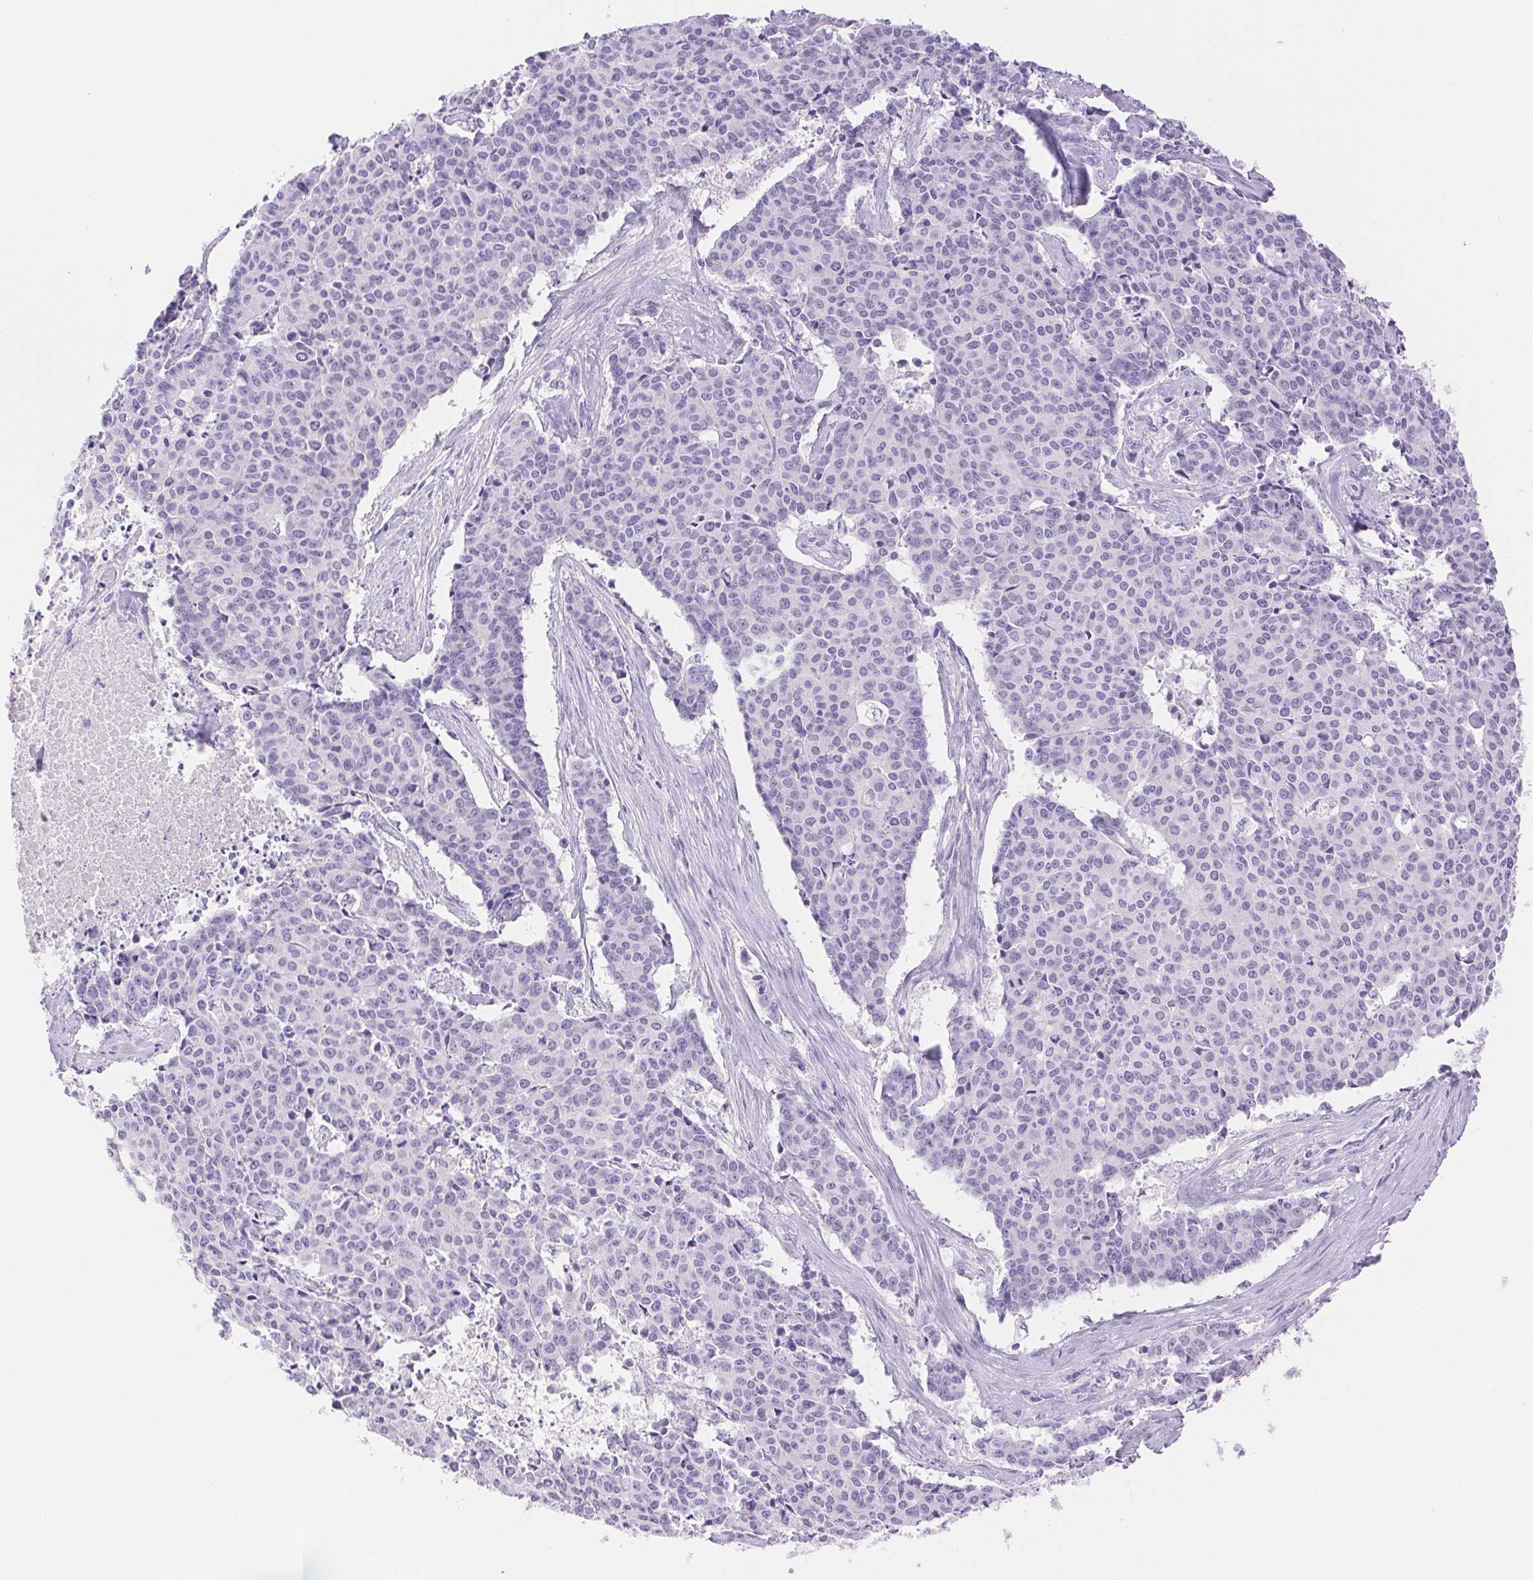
{"staining": {"intensity": "negative", "quantity": "none", "location": "none"}, "tissue": "cervical cancer", "cell_type": "Tumor cells", "image_type": "cancer", "snomed": [{"axis": "morphology", "description": "Squamous cell carcinoma, NOS"}, {"axis": "topography", "description": "Cervix"}], "caption": "The micrograph demonstrates no significant positivity in tumor cells of squamous cell carcinoma (cervical). Nuclei are stained in blue.", "gene": "SPACA4", "patient": {"sex": "female", "age": 28}}